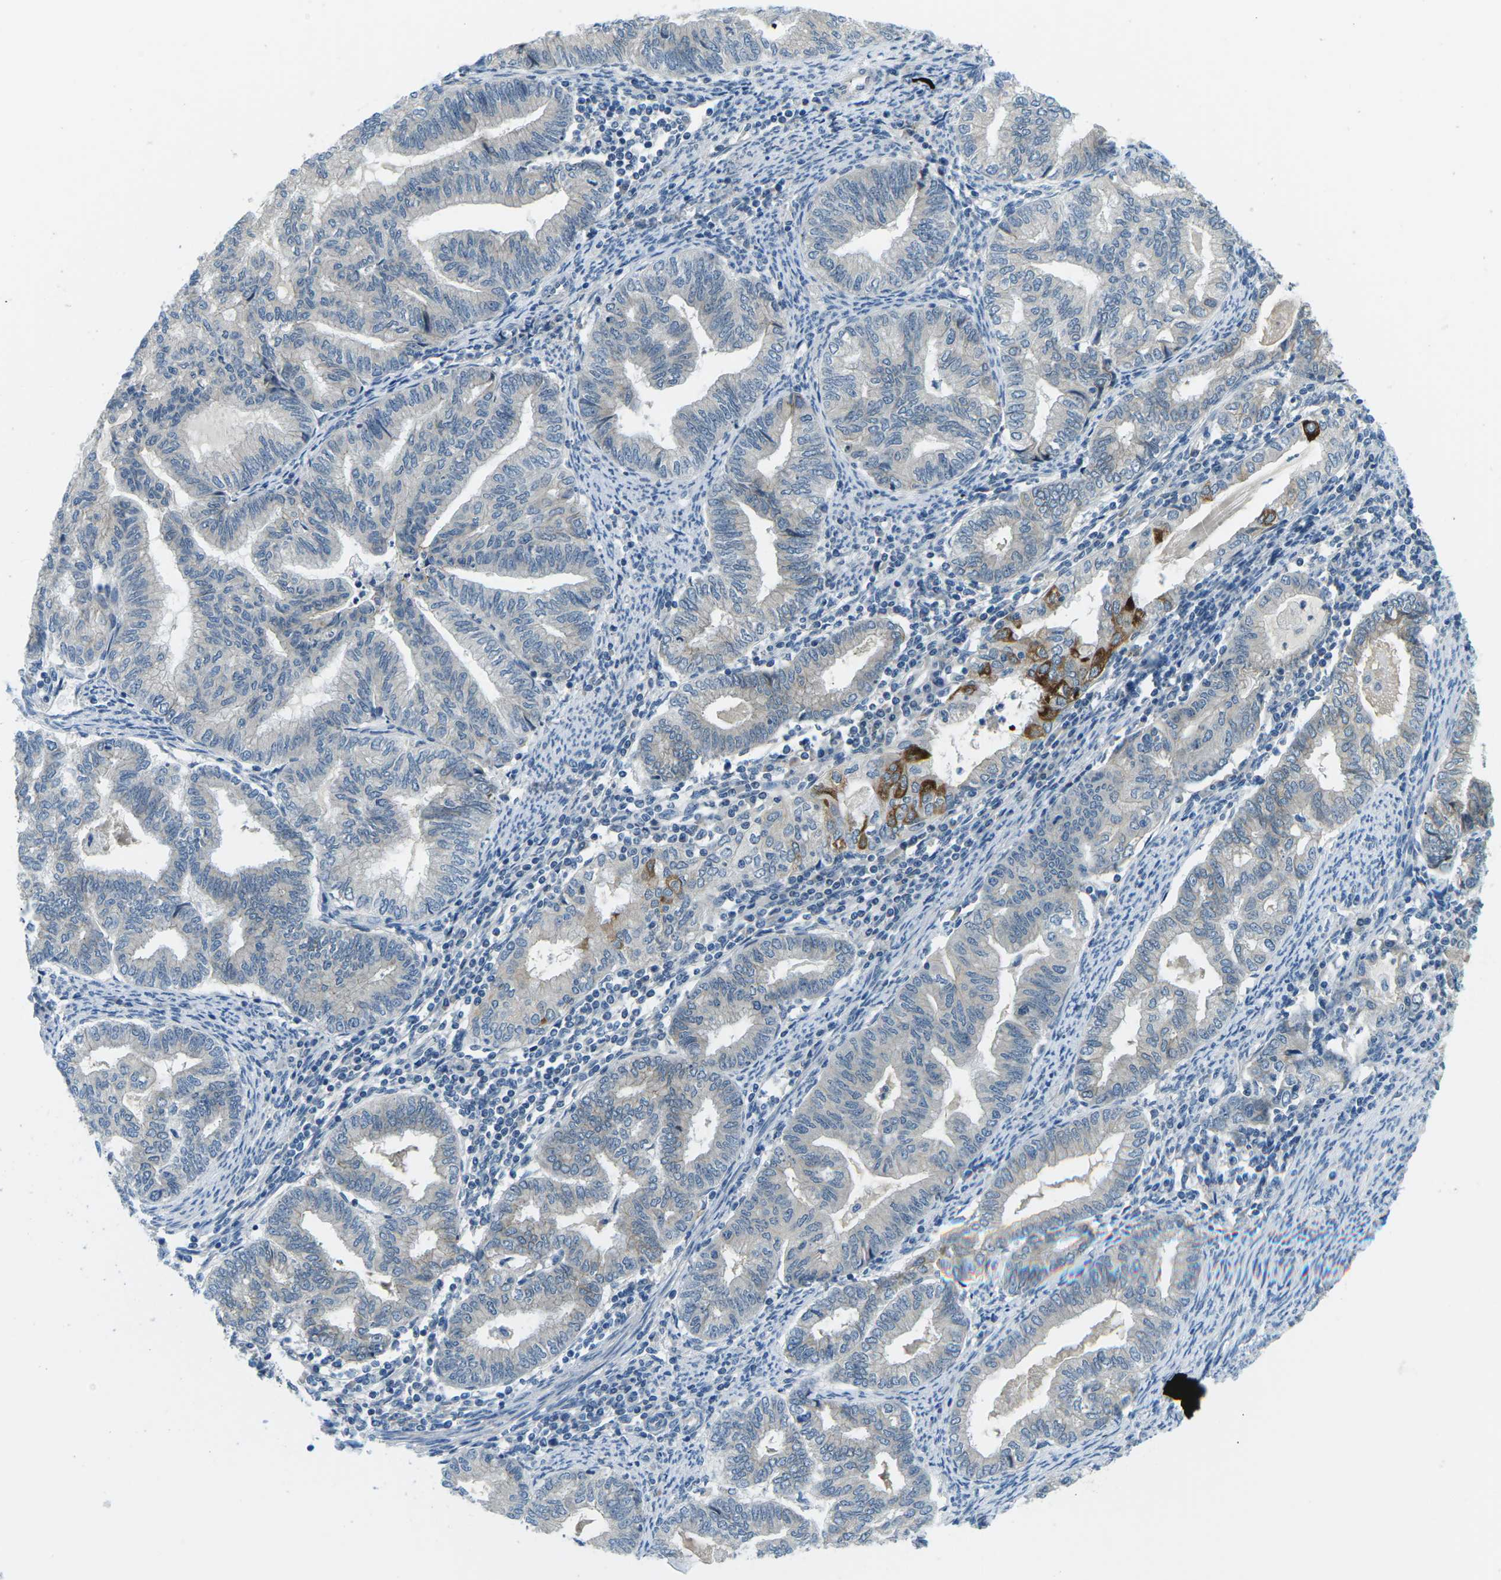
{"staining": {"intensity": "strong", "quantity": "<25%", "location": "cytoplasmic/membranous"}, "tissue": "endometrial cancer", "cell_type": "Tumor cells", "image_type": "cancer", "snomed": [{"axis": "morphology", "description": "Adenocarcinoma, NOS"}, {"axis": "topography", "description": "Endometrium"}], "caption": "Immunohistochemistry staining of adenocarcinoma (endometrial), which reveals medium levels of strong cytoplasmic/membranous positivity in about <25% of tumor cells indicating strong cytoplasmic/membranous protein positivity. The staining was performed using DAB (3,3'-diaminobenzidine) (brown) for protein detection and nuclei were counterstained in hematoxylin (blue).", "gene": "CTNND1", "patient": {"sex": "female", "age": 79}}